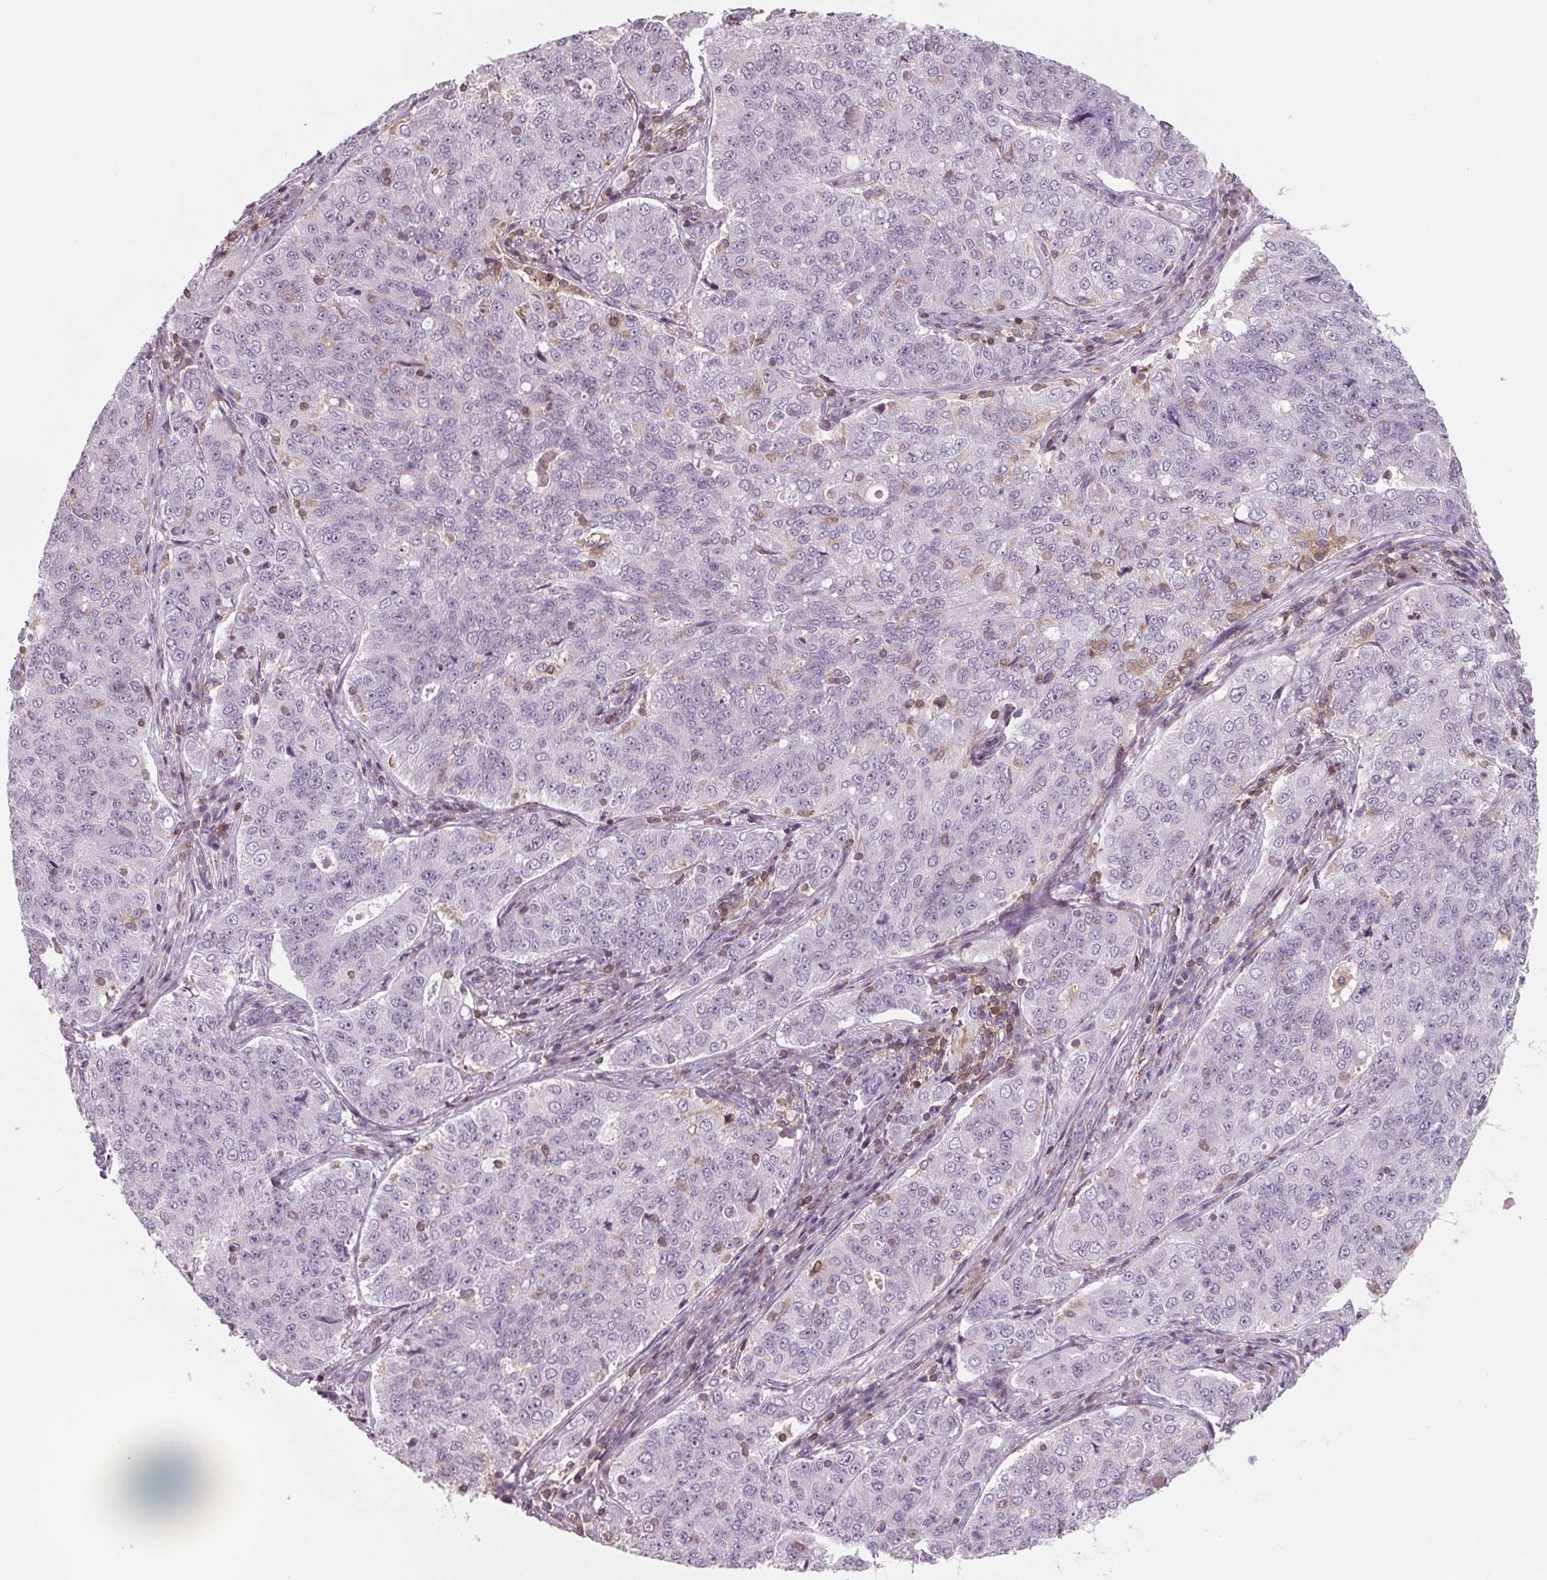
{"staining": {"intensity": "negative", "quantity": "none", "location": "none"}, "tissue": "endometrial cancer", "cell_type": "Tumor cells", "image_type": "cancer", "snomed": [{"axis": "morphology", "description": "Adenocarcinoma, NOS"}, {"axis": "topography", "description": "Endometrium"}], "caption": "Protein analysis of adenocarcinoma (endometrial) reveals no significant expression in tumor cells.", "gene": "ARHGAP25", "patient": {"sex": "female", "age": 43}}